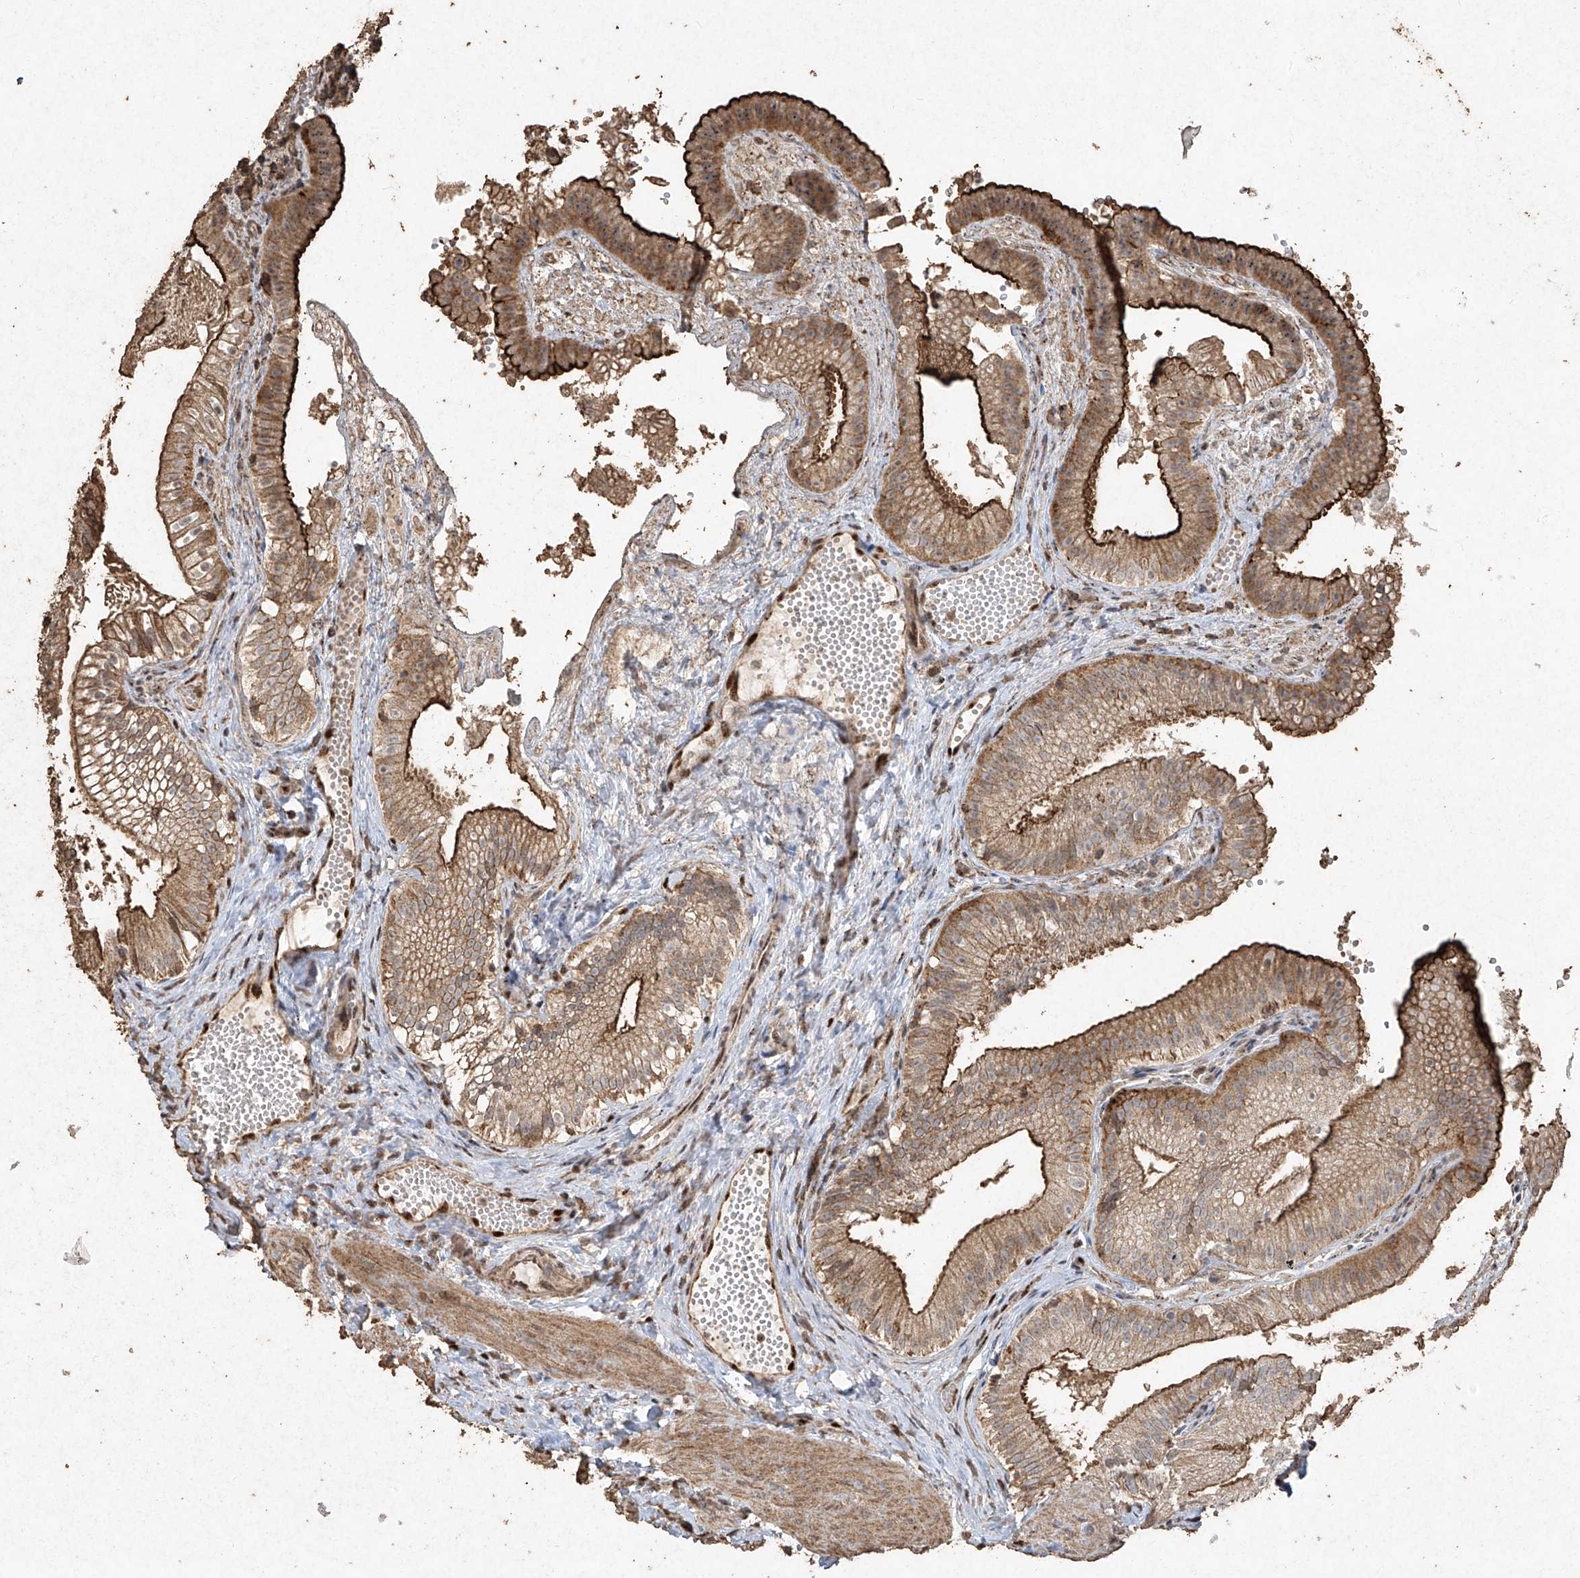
{"staining": {"intensity": "strong", "quantity": "25%-75%", "location": "cytoplasmic/membranous"}, "tissue": "gallbladder", "cell_type": "Glandular cells", "image_type": "normal", "snomed": [{"axis": "morphology", "description": "Normal tissue, NOS"}, {"axis": "topography", "description": "Gallbladder"}], "caption": "Immunohistochemical staining of benign gallbladder reveals strong cytoplasmic/membranous protein staining in about 25%-75% of glandular cells. (Brightfield microscopy of DAB IHC at high magnification).", "gene": "ERBB3", "patient": {"sex": "female", "age": 30}}